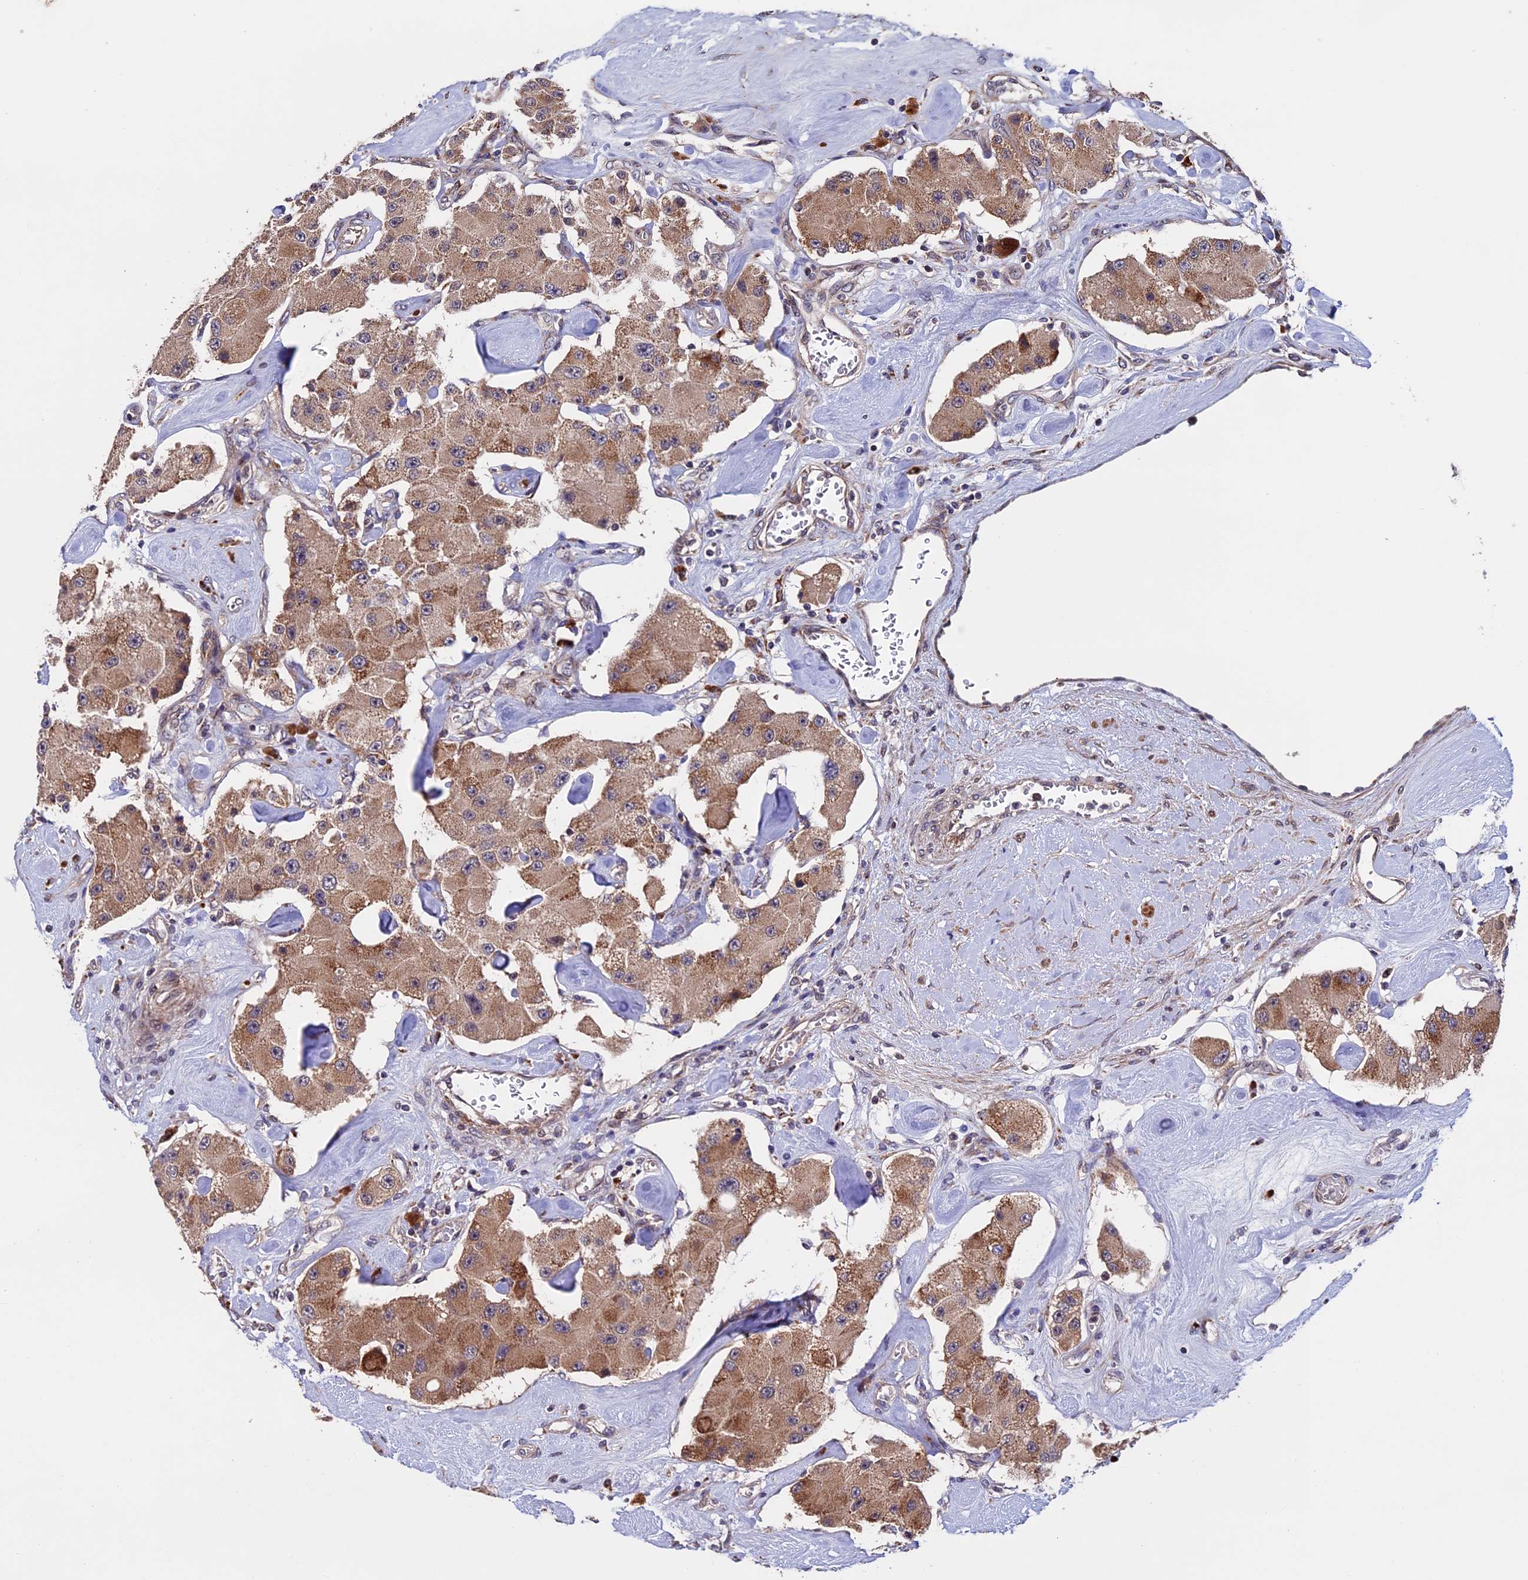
{"staining": {"intensity": "moderate", "quantity": ">75%", "location": "cytoplasmic/membranous"}, "tissue": "carcinoid", "cell_type": "Tumor cells", "image_type": "cancer", "snomed": [{"axis": "morphology", "description": "Carcinoid, malignant, NOS"}, {"axis": "topography", "description": "Pancreas"}], "caption": "About >75% of tumor cells in malignant carcinoid display moderate cytoplasmic/membranous protein staining as visualized by brown immunohistochemical staining.", "gene": "RNF17", "patient": {"sex": "male", "age": 41}}